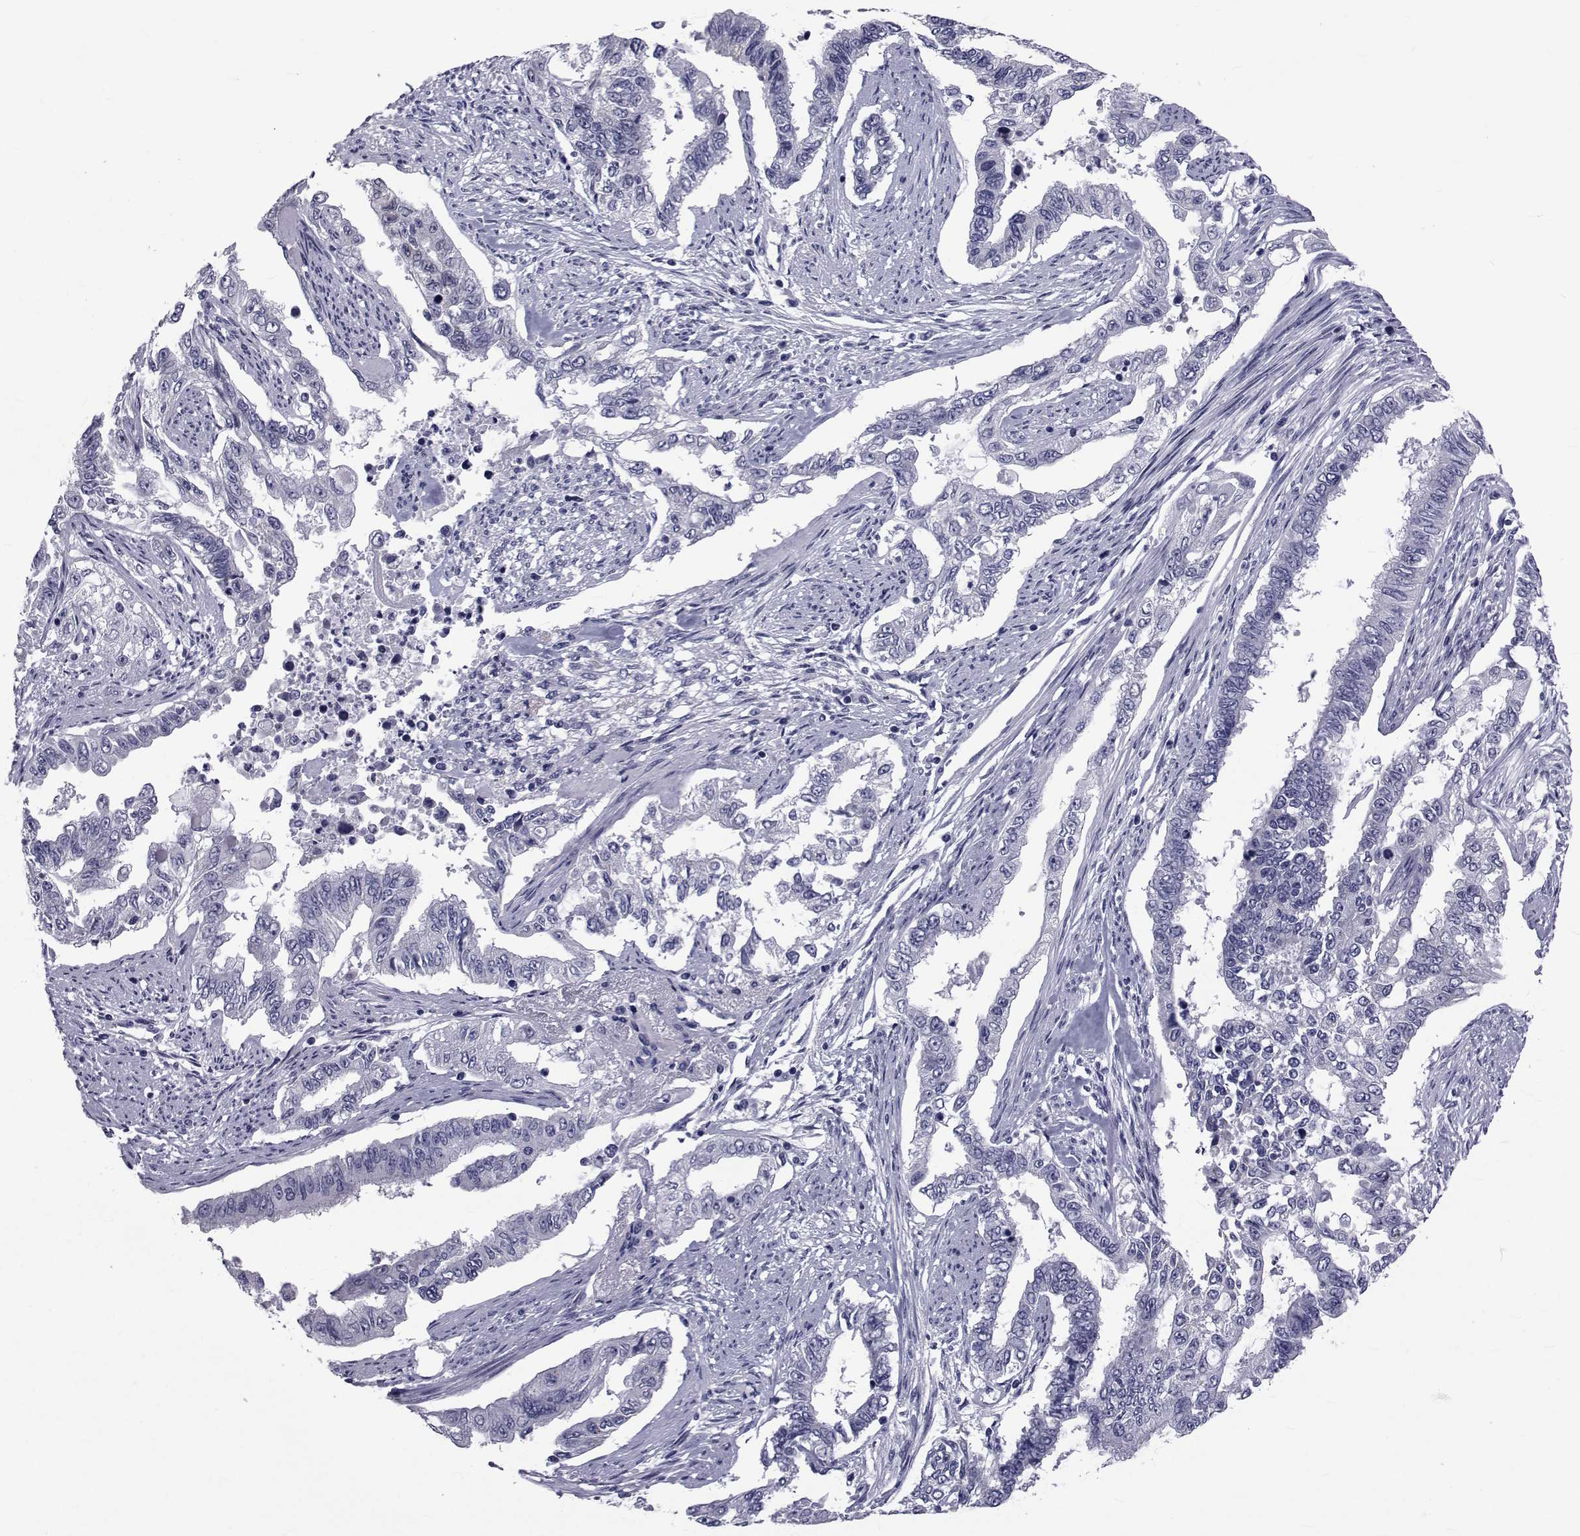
{"staining": {"intensity": "negative", "quantity": "none", "location": "none"}, "tissue": "endometrial cancer", "cell_type": "Tumor cells", "image_type": "cancer", "snomed": [{"axis": "morphology", "description": "Adenocarcinoma, NOS"}, {"axis": "topography", "description": "Uterus"}], "caption": "DAB immunohistochemical staining of endometrial cancer (adenocarcinoma) demonstrates no significant expression in tumor cells.", "gene": "GKAP1", "patient": {"sex": "female", "age": 59}}